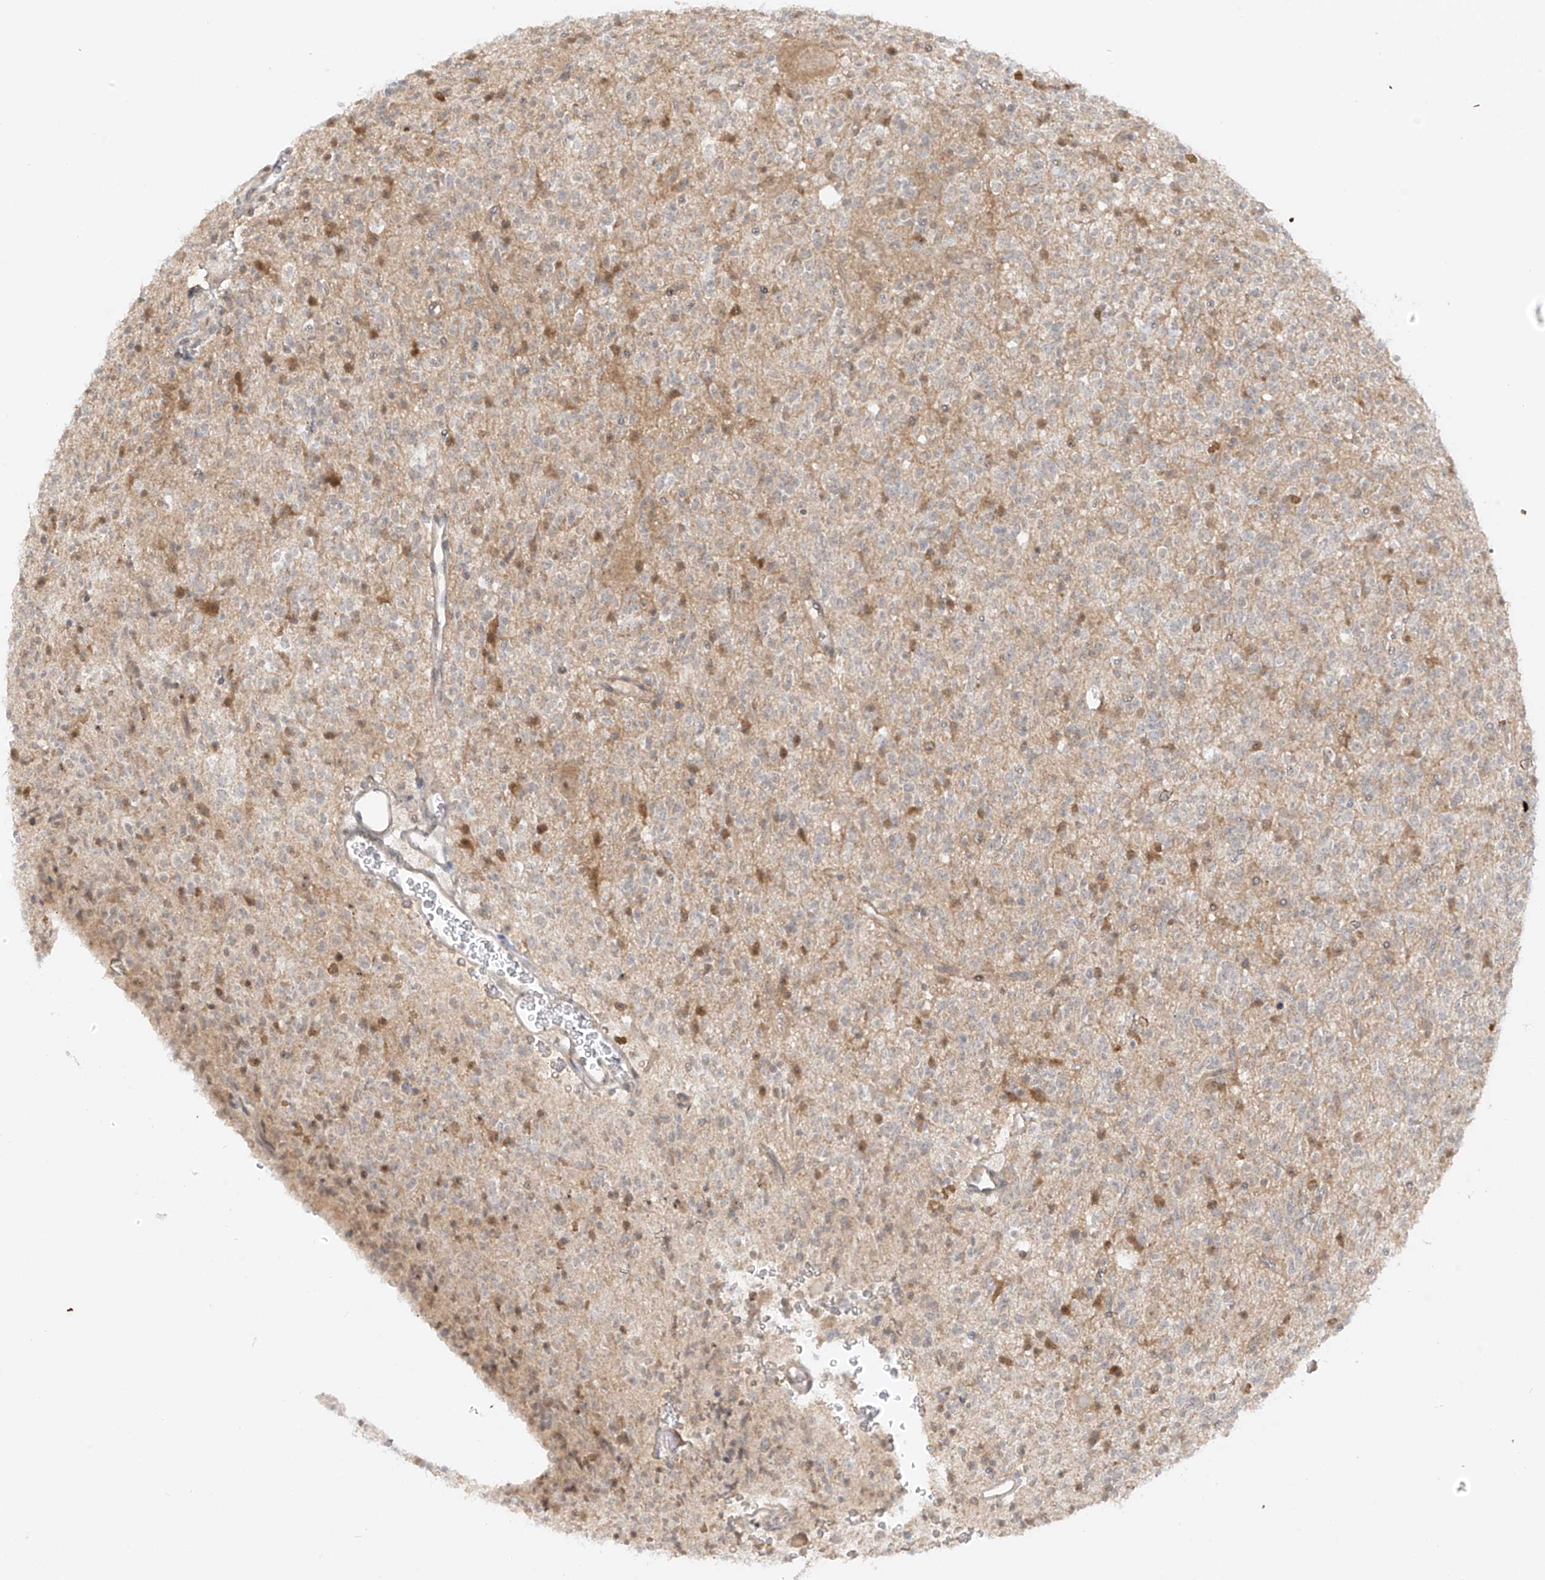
{"staining": {"intensity": "moderate", "quantity": "<25%", "location": "cytoplasmic/membranous"}, "tissue": "glioma", "cell_type": "Tumor cells", "image_type": "cancer", "snomed": [{"axis": "morphology", "description": "Glioma, malignant, High grade"}, {"axis": "topography", "description": "Brain"}], "caption": "Protein staining displays moderate cytoplasmic/membranous positivity in about <25% of tumor cells in malignant glioma (high-grade). (Brightfield microscopy of DAB IHC at high magnification).", "gene": "MIPEP", "patient": {"sex": "male", "age": 34}}